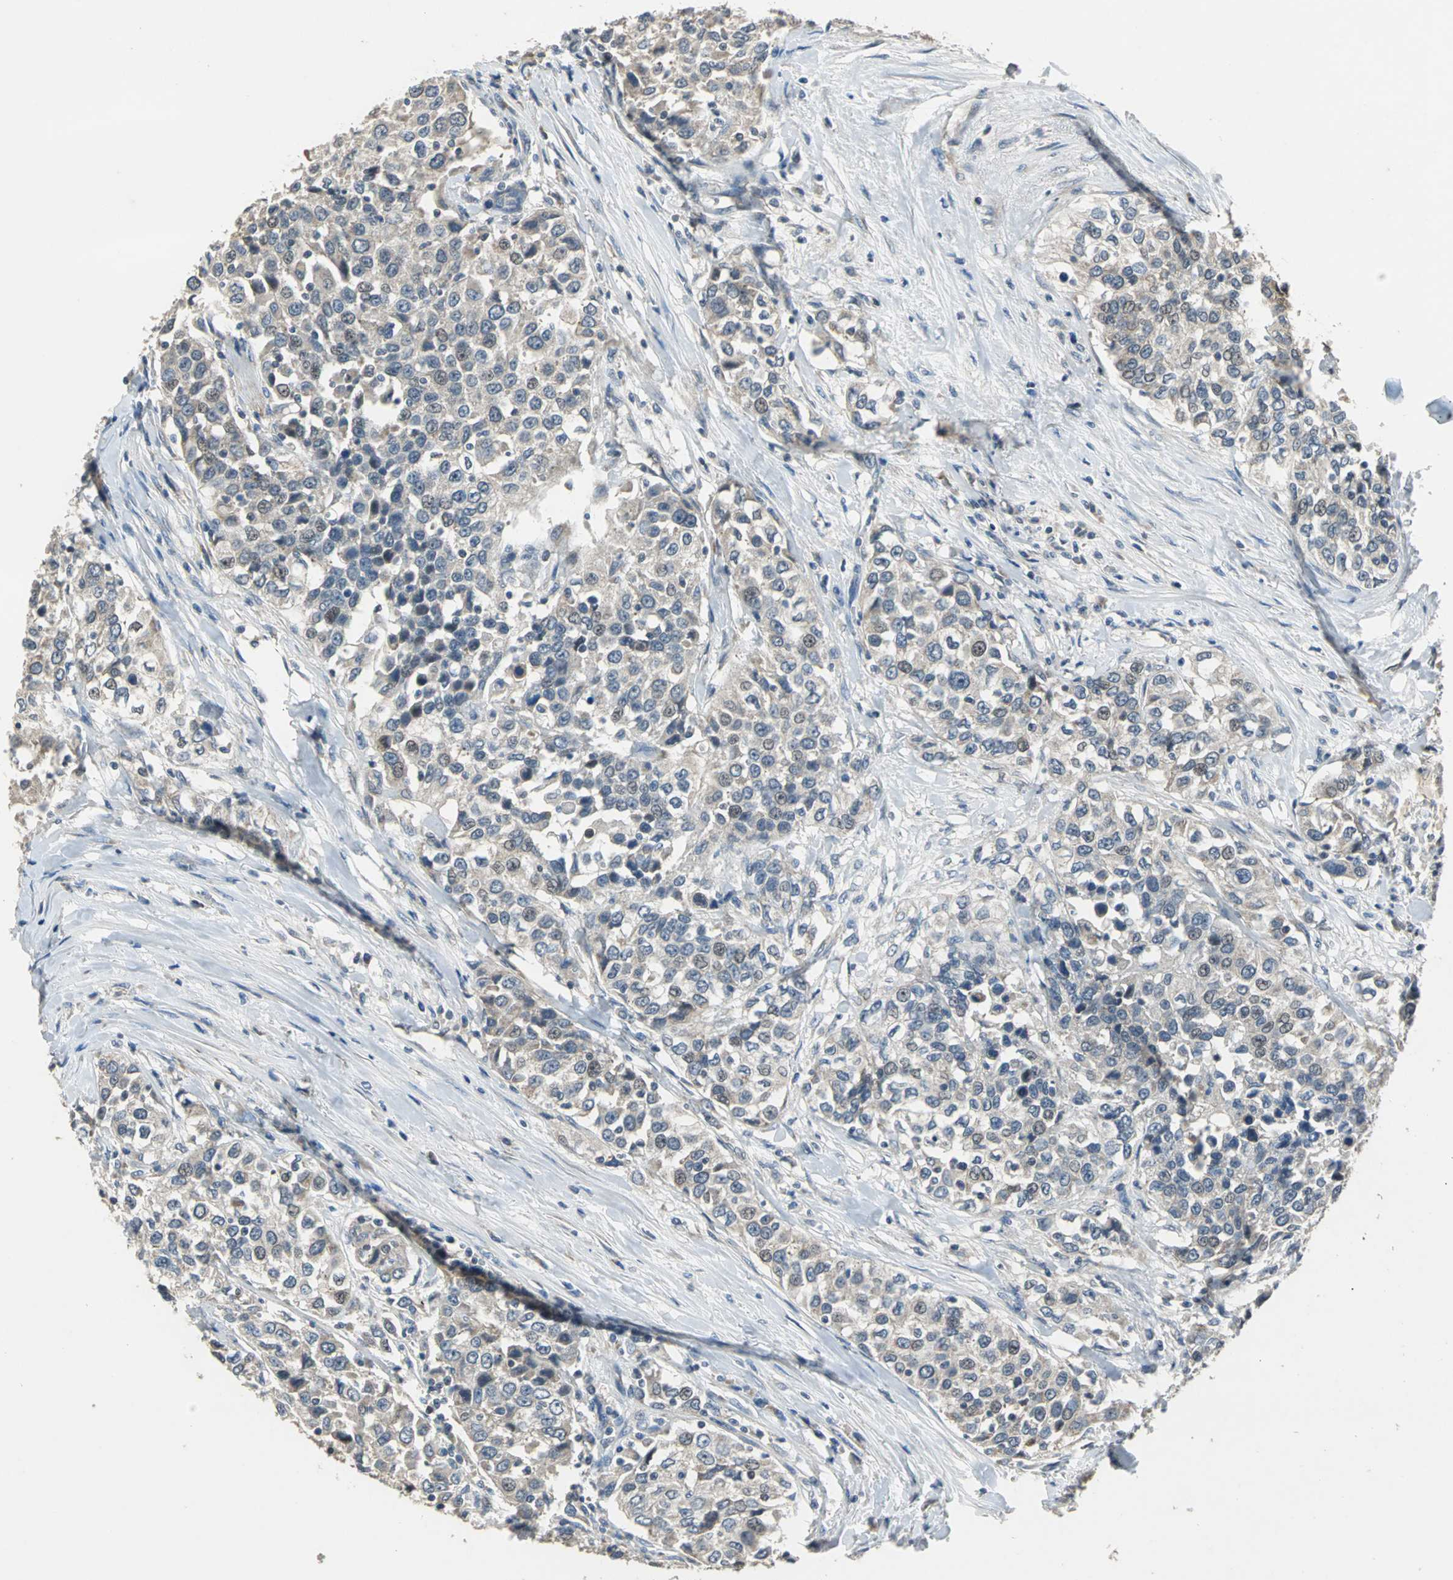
{"staining": {"intensity": "weak", "quantity": ">75%", "location": "cytoplasmic/membranous"}, "tissue": "urothelial cancer", "cell_type": "Tumor cells", "image_type": "cancer", "snomed": [{"axis": "morphology", "description": "Urothelial carcinoma, High grade"}, {"axis": "topography", "description": "Urinary bladder"}], "caption": "A histopathology image showing weak cytoplasmic/membranous staining in about >75% of tumor cells in urothelial cancer, as visualized by brown immunohistochemical staining.", "gene": "JADE3", "patient": {"sex": "female", "age": 80}}